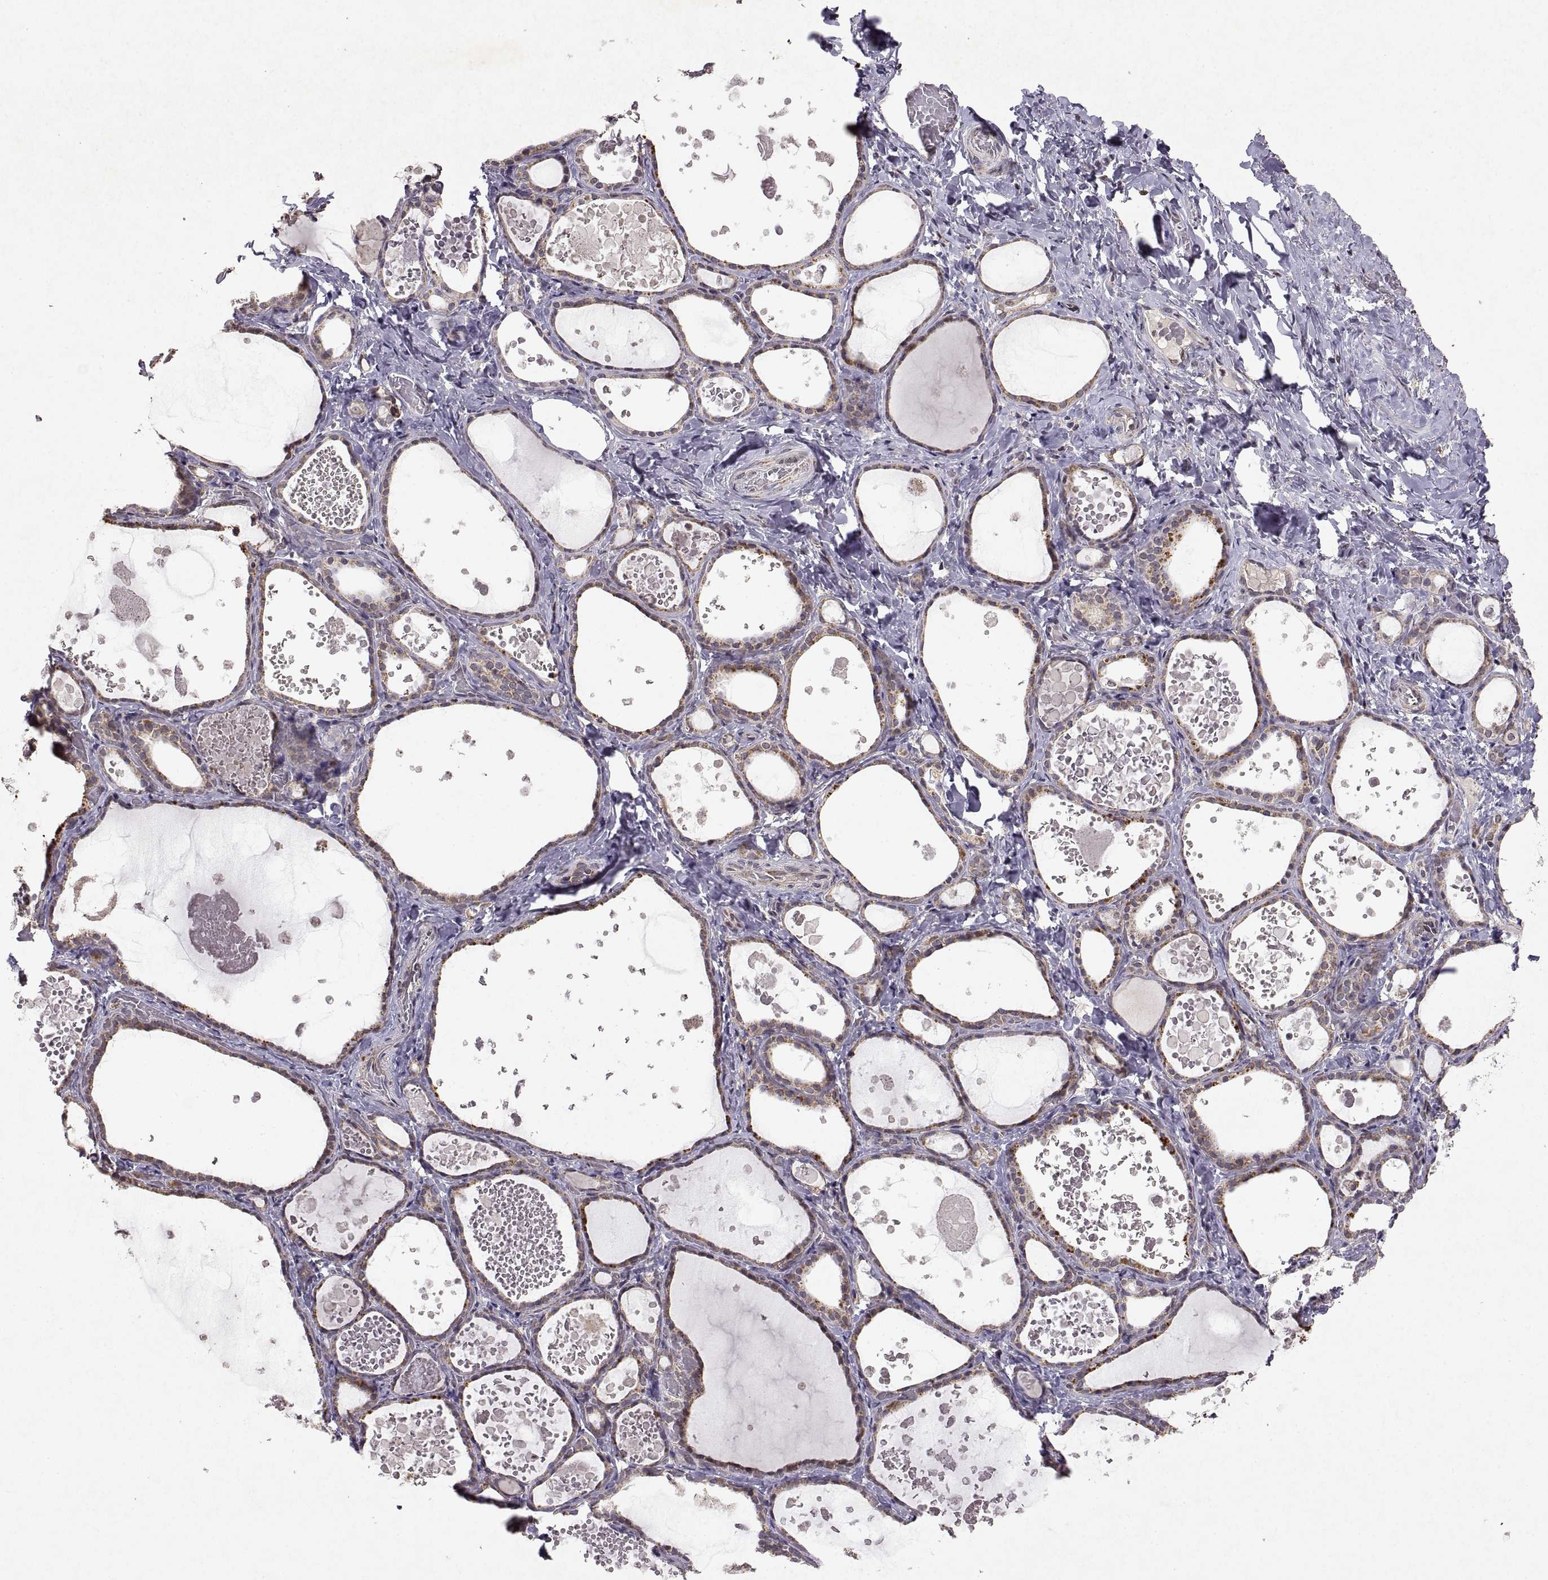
{"staining": {"intensity": "weak", "quantity": ">75%", "location": "cytoplasmic/membranous"}, "tissue": "thyroid gland", "cell_type": "Glandular cells", "image_type": "normal", "snomed": [{"axis": "morphology", "description": "Normal tissue, NOS"}, {"axis": "topography", "description": "Thyroid gland"}], "caption": "This micrograph exhibits IHC staining of unremarkable thyroid gland, with low weak cytoplasmic/membranous expression in about >75% of glandular cells.", "gene": "MANBAL", "patient": {"sex": "female", "age": 56}}